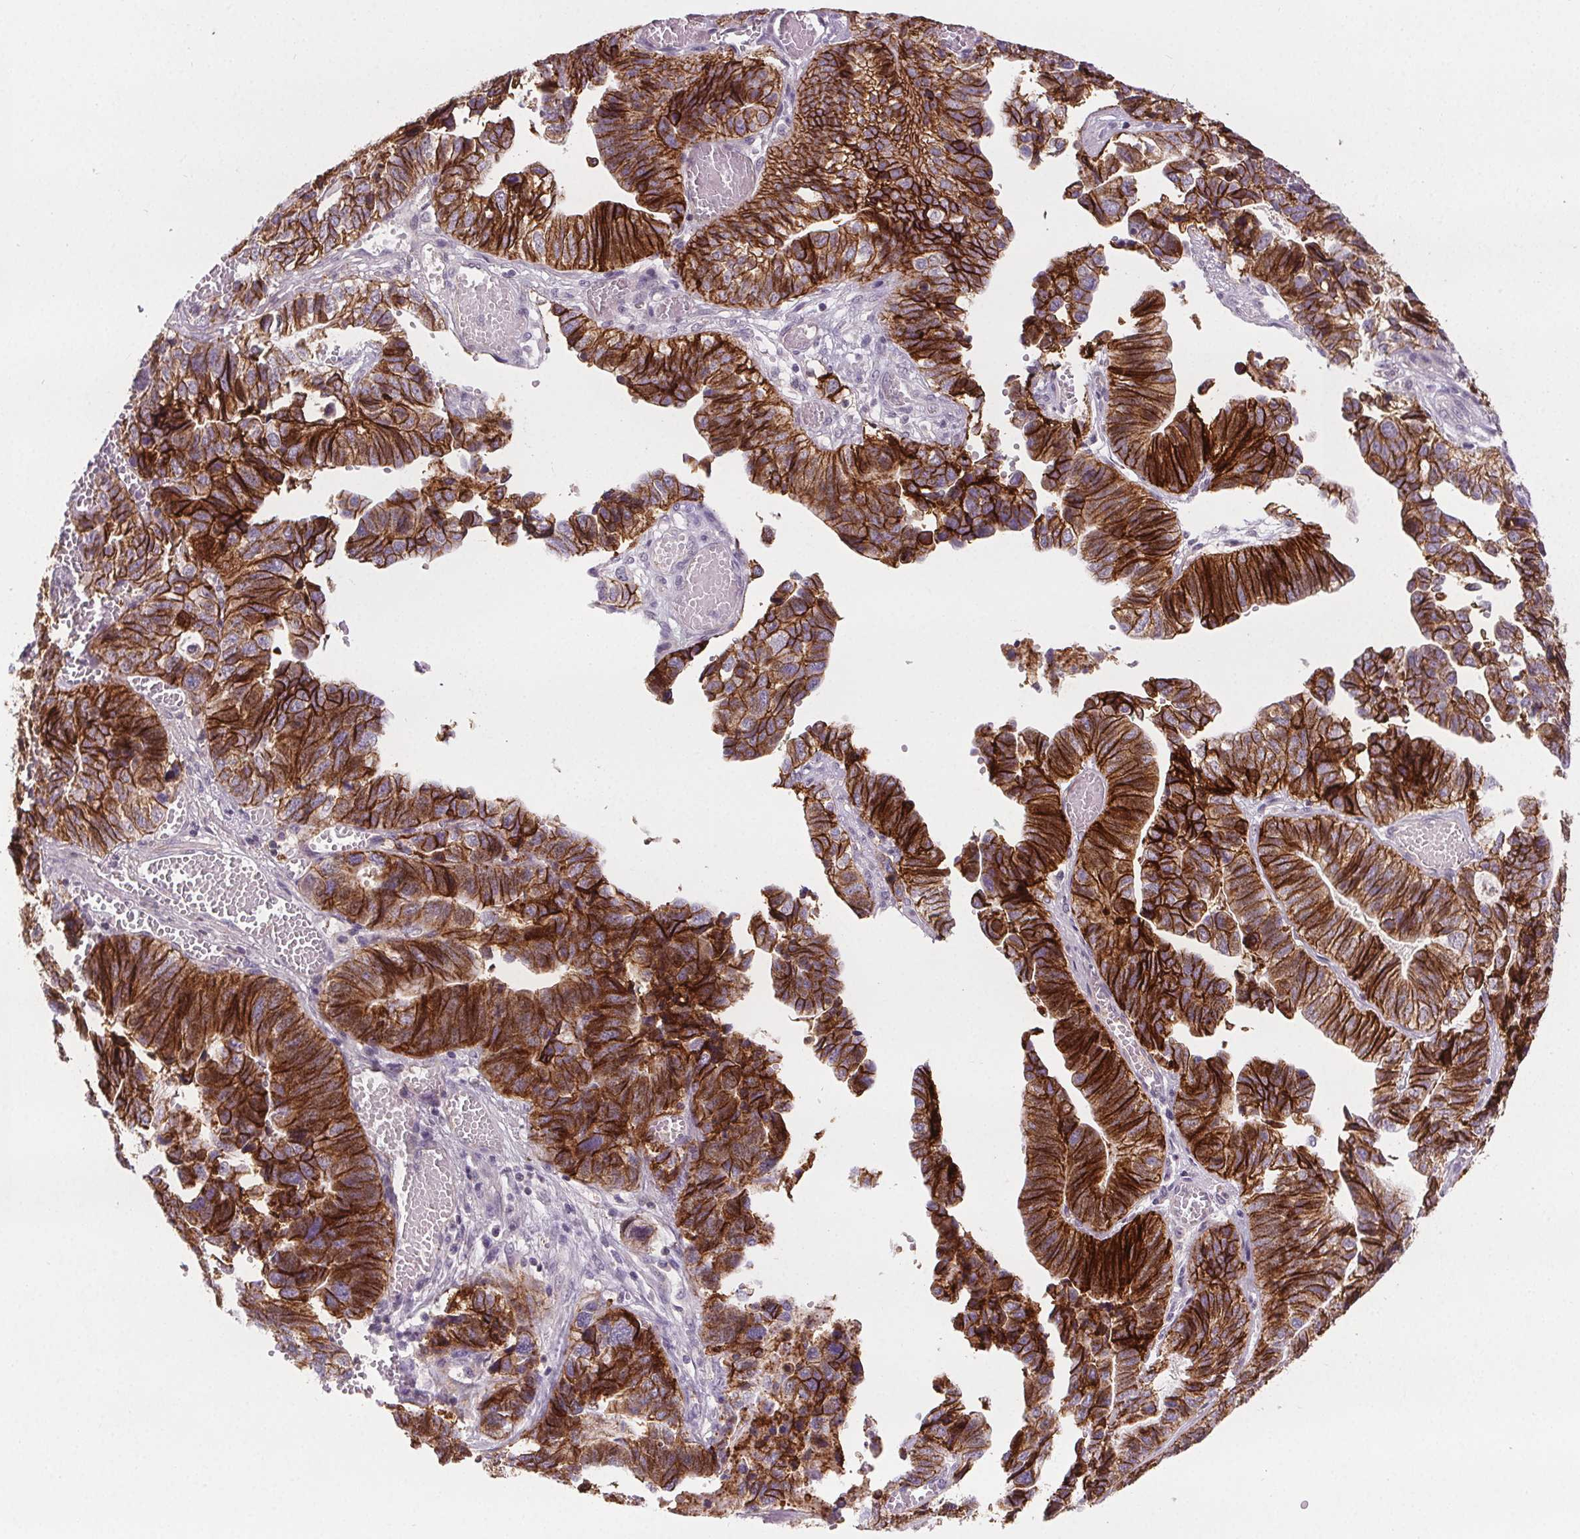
{"staining": {"intensity": "strong", "quantity": ">75%", "location": "cytoplasmic/membranous"}, "tissue": "stomach cancer", "cell_type": "Tumor cells", "image_type": "cancer", "snomed": [{"axis": "morphology", "description": "Adenocarcinoma, NOS"}, {"axis": "topography", "description": "Stomach, upper"}], "caption": "Human adenocarcinoma (stomach) stained with a brown dye demonstrates strong cytoplasmic/membranous positive staining in about >75% of tumor cells.", "gene": "ATP1A1", "patient": {"sex": "female", "age": 67}}